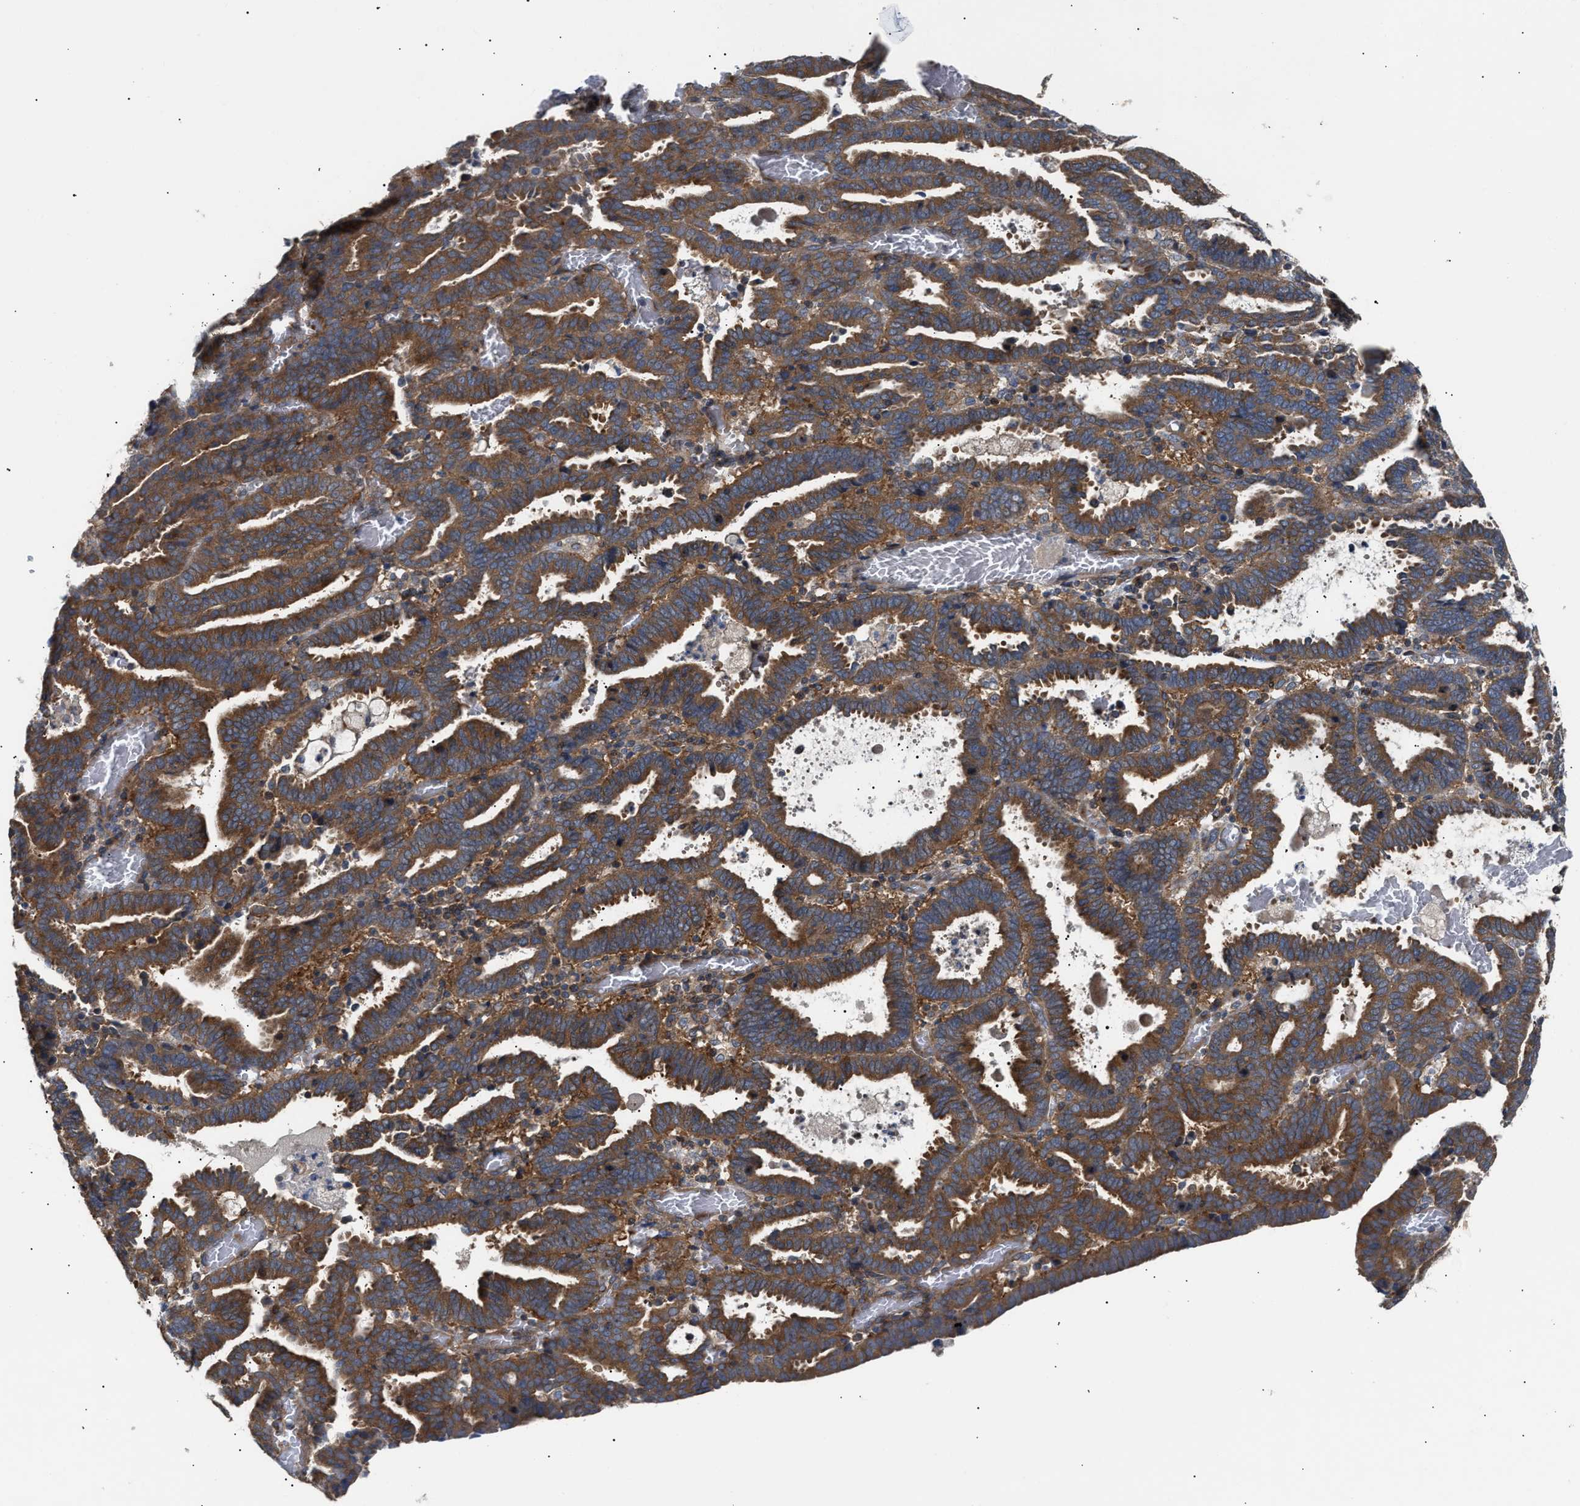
{"staining": {"intensity": "strong", "quantity": ">75%", "location": "cytoplasmic/membranous"}, "tissue": "endometrial cancer", "cell_type": "Tumor cells", "image_type": "cancer", "snomed": [{"axis": "morphology", "description": "Adenocarcinoma, NOS"}, {"axis": "topography", "description": "Uterus"}], "caption": "Protein staining shows strong cytoplasmic/membranous expression in approximately >75% of tumor cells in endometrial cancer (adenocarcinoma).", "gene": "LAPTM4B", "patient": {"sex": "female", "age": 83}}